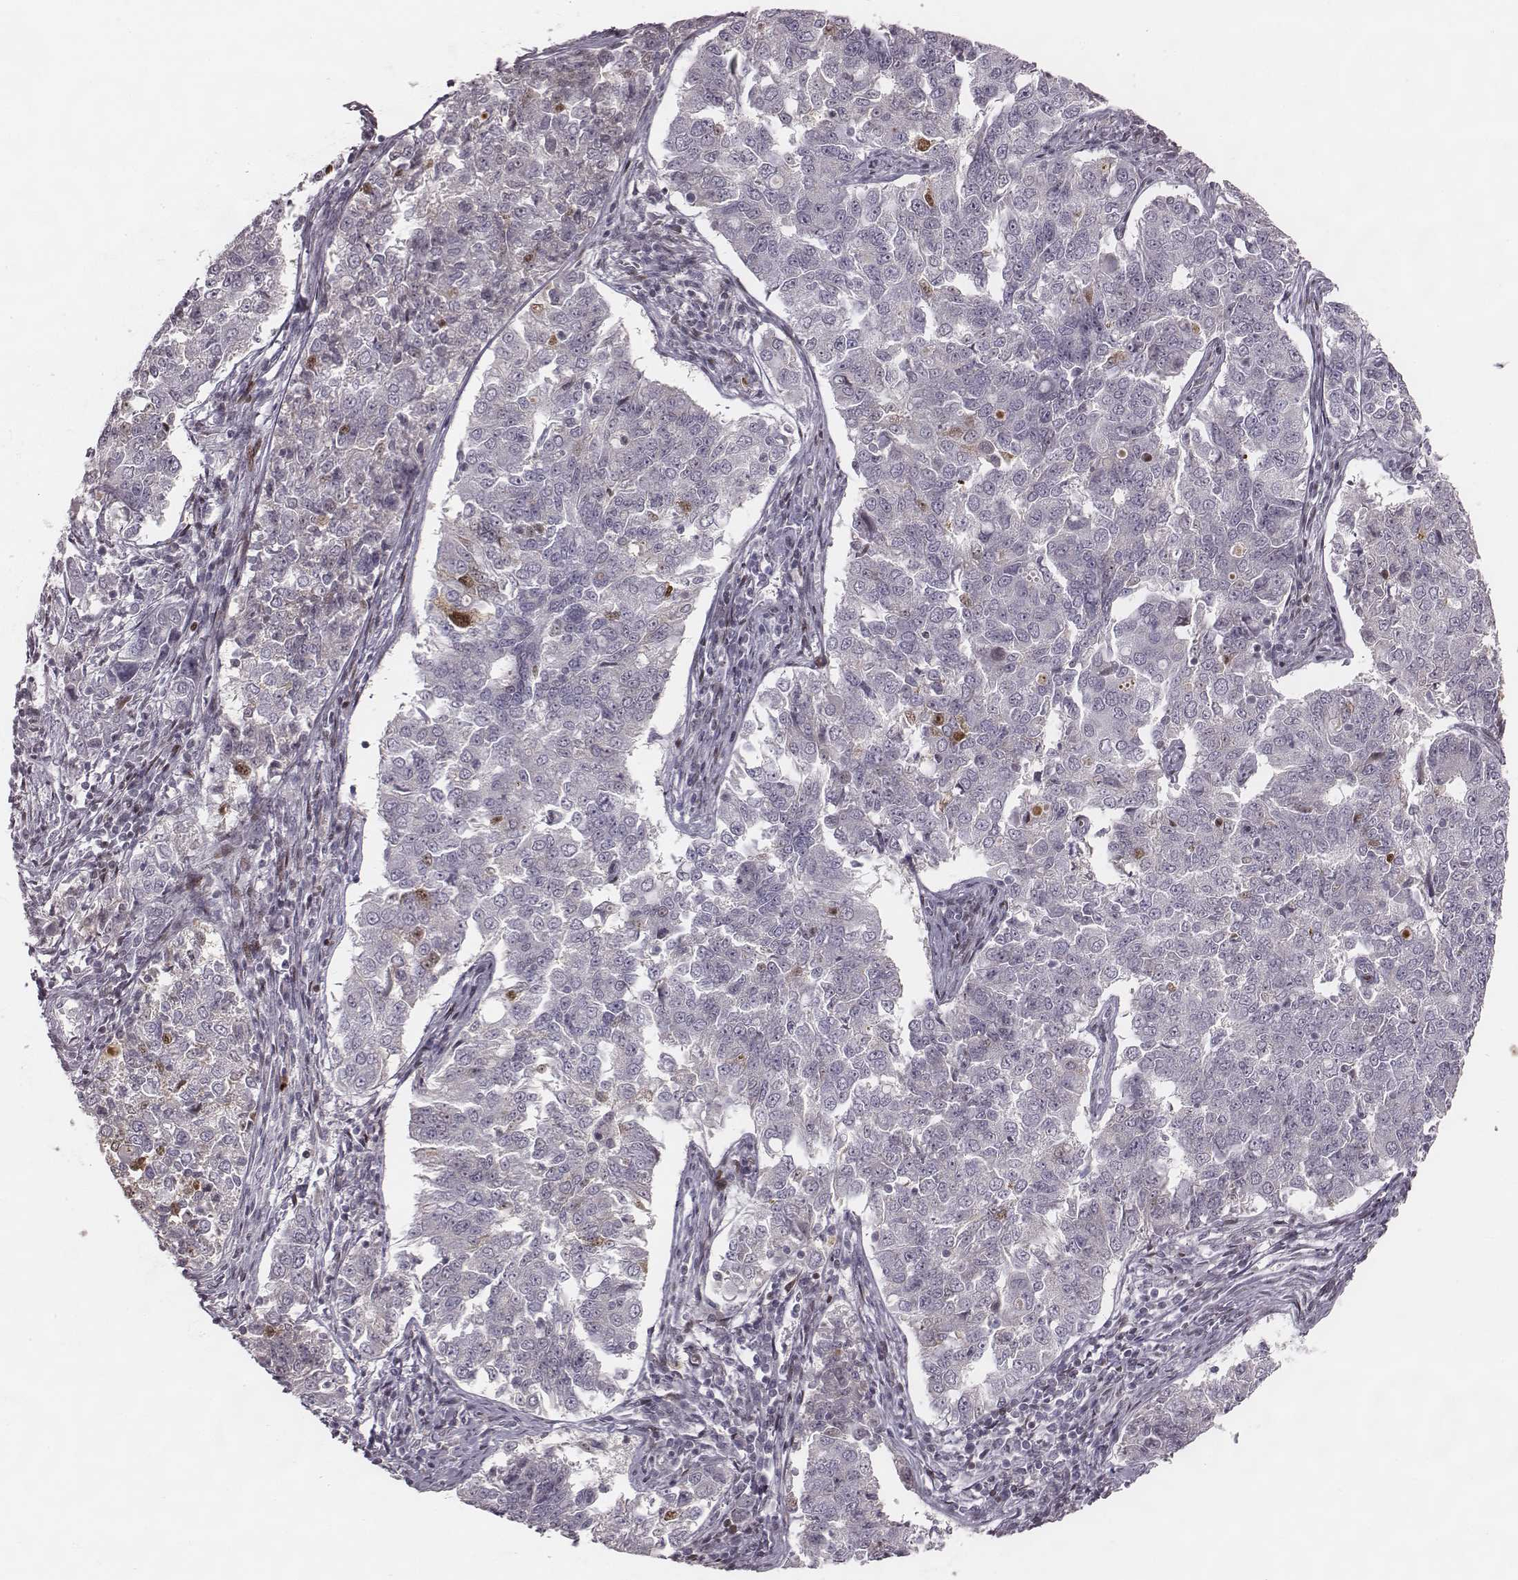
{"staining": {"intensity": "negative", "quantity": "none", "location": "none"}, "tissue": "endometrial cancer", "cell_type": "Tumor cells", "image_type": "cancer", "snomed": [{"axis": "morphology", "description": "Adenocarcinoma, NOS"}, {"axis": "topography", "description": "Endometrium"}], "caption": "Immunohistochemistry (IHC) image of neoplastic tissue: endometrial cancer stained with DAB (3,3'-diaminobenzidine) shows no significant protein staining in tumor cells.", "gene": "NDC1", "patient": {"sex": "female", "age": 43}}